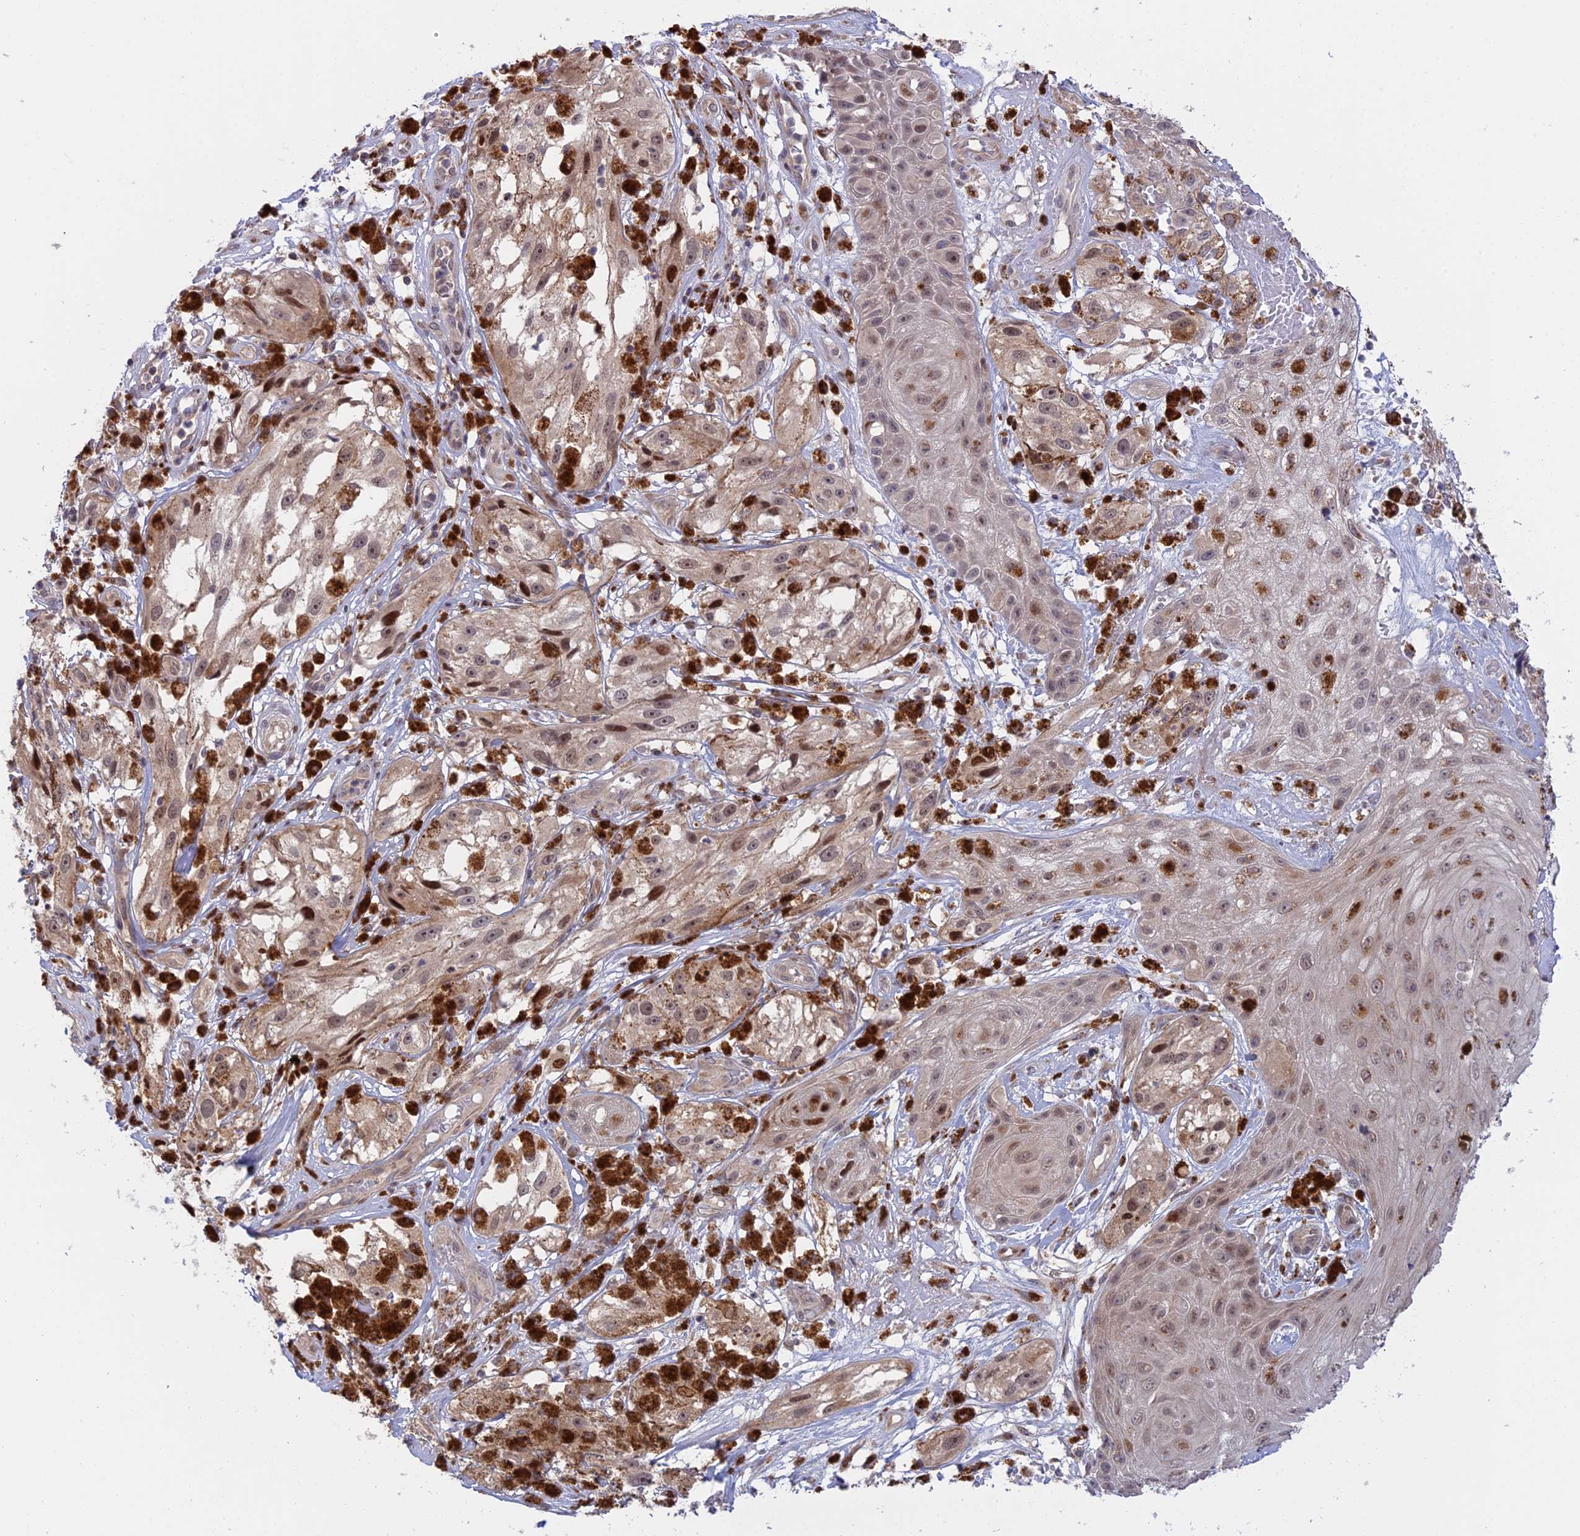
{"staining": {"intensity": "weak", "quantity": ">75%", "location": "cytoplasmic/membranous,nuclear"}, "tissue": "melanoma", "cell_type": "Tumor cells", "image_type": "cancer", "snomed": [{"axis": "morphology", "description": "Malignant melanoma, NOS"}, {"axis": "topography", "description": "Skin"}], "caption": "The image shows staining of melanoma, revealing weak cytoplasmic/membranous and nuclear protein positivity (brown color) within tumor cells.", "gene": "GSKIP", "patient": {"sex": "male", "age": 88}}